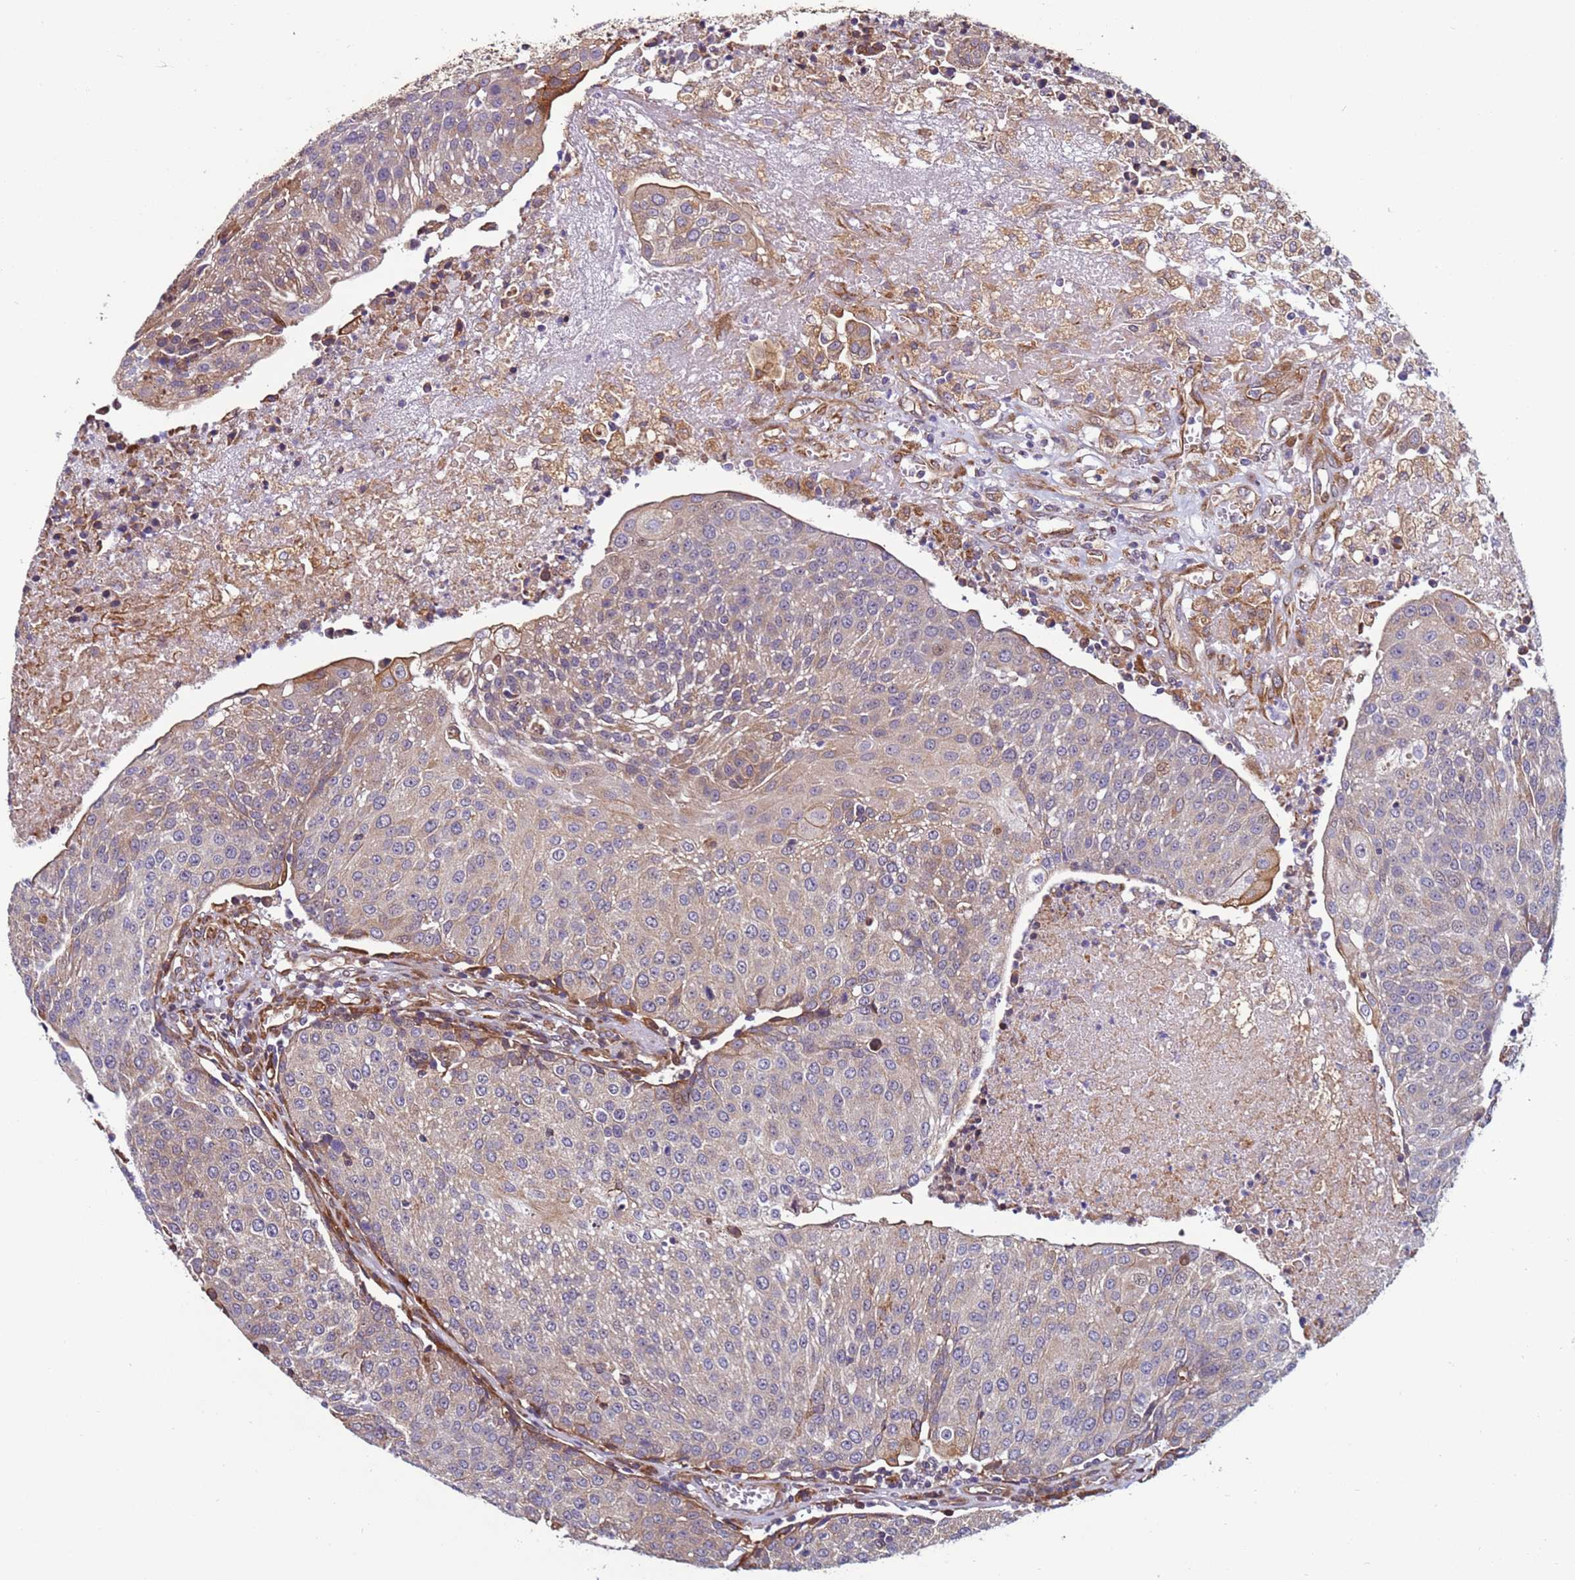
{"staining": {"intensity": "moderate", "quantity": "<25%", "location": "cytoplasmic/membranous"}, "tissue": "urothelial cancer", "cell_type": "Tumor cells", "image_type": "cancer", "snomed": [{"axis": "morphology", "description": "Urothelial carcinoma, High grade"}, {"axis": "topography", "description": "Urinary bladder"}], "caption": "DAB (3,3'-diaminobenzidine) immunohistochemical staining of urothelial carcinoma (high-grade) reveals moderate cytoplasmic/membranous protein staining in approximately <25% of tumor cells.", "gene": "MCRIP1", "patient": {"sex": "female", "age": 85}}